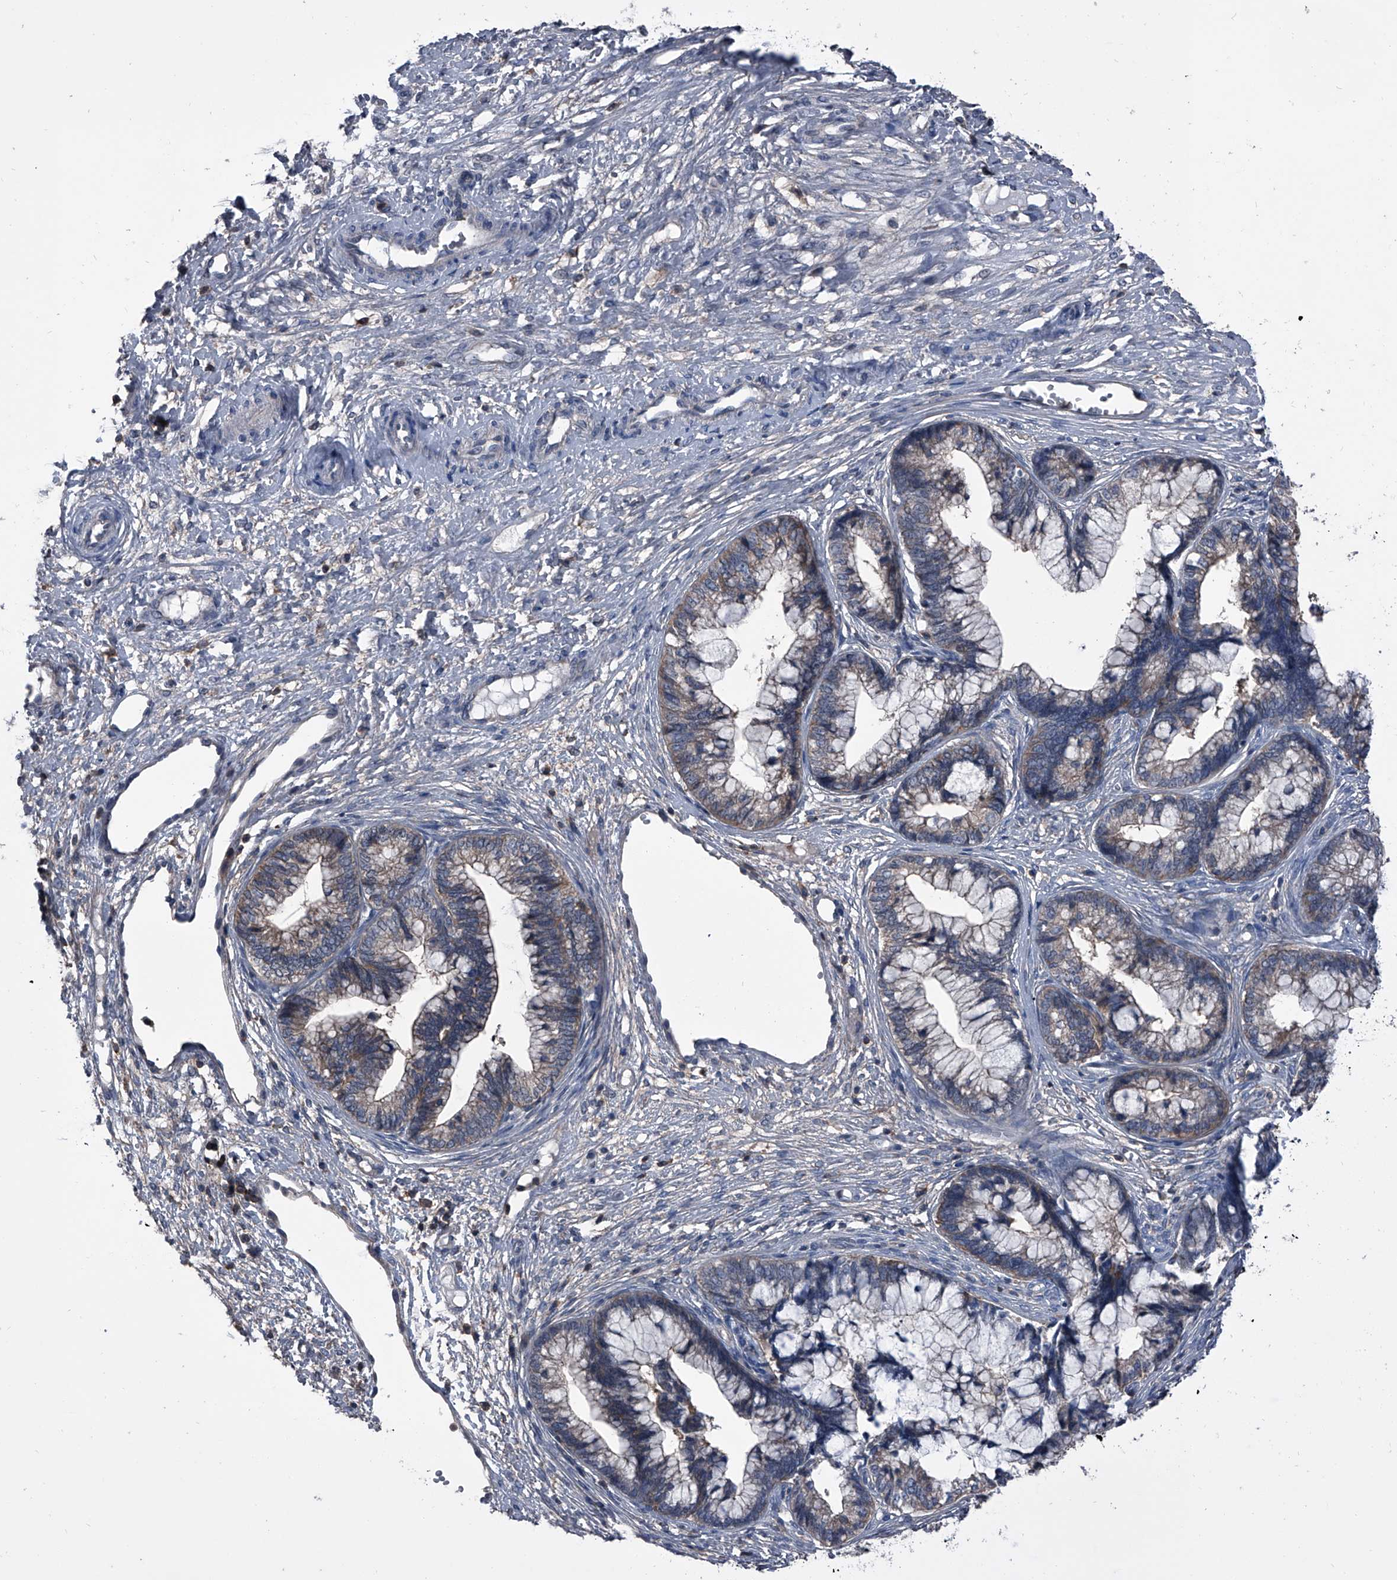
{"staining": {"intensity": "weak", "quantity": "25%-75%", "location": "cytoplasmic/membranous"}, "tissue": "cervical cancer", "cell_type": "Tumor cells", "image_type": "cancer", "snomed": [{"axis": "morphology", "description": "Adenocarcinoma, NOS"}, {"axis": "topography", "description": "Cervix"}], "caption": "Tumor cells reveal low levels of weak cytoplasmic/membranous staining in approximately 25%-75% of cells in human cervical adenocarcinoma.", "gene": "PIP5K1A", "patient": {"sex": "female", "age": 44}}